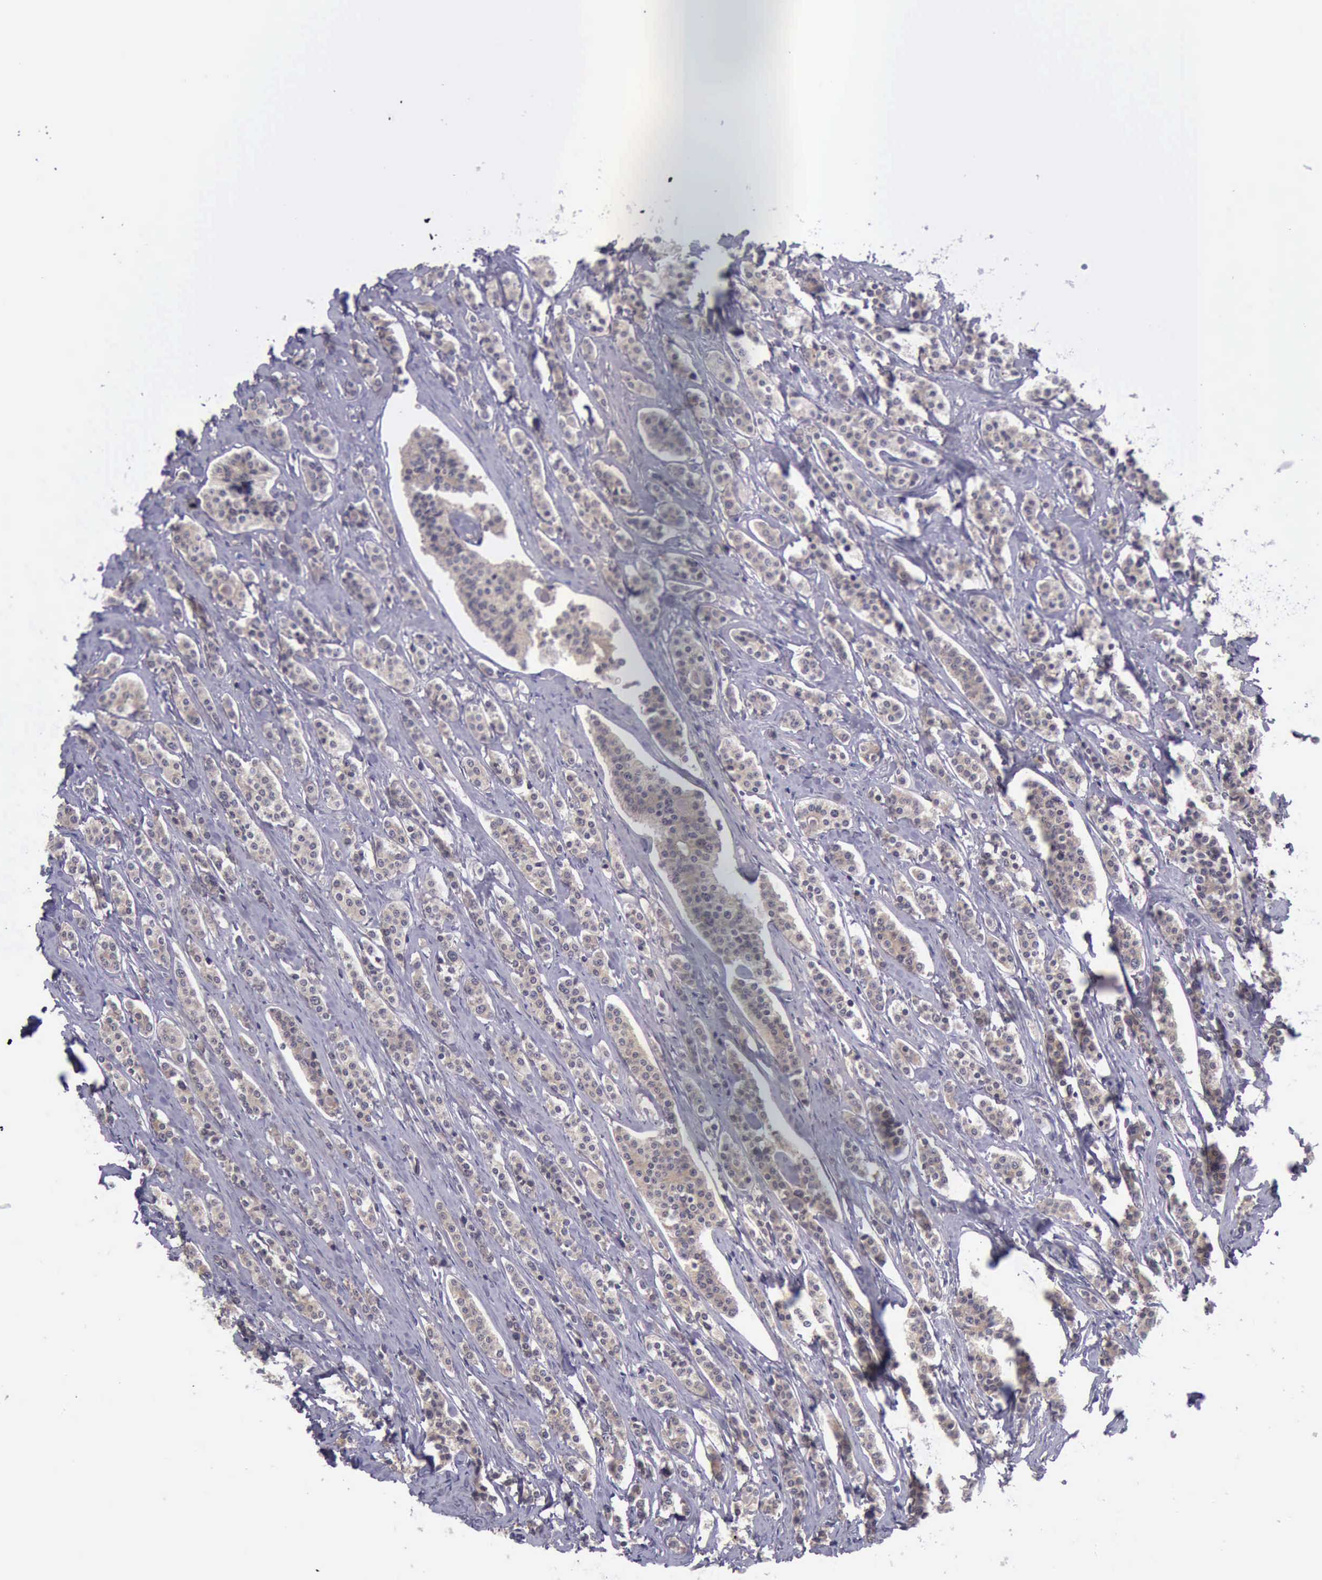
{"staining": {"intensity": "weak", "quantity": ">75%", "location": "cytoplasmic/membranous"}, "tissue": "carcinoid", "cell_type": "Tumor cells", "image_type": "cancer", "snomed": [{"axis": "morphology", "description": "Carcinoid, malignant, NOS"}, {"axis": "topography", "description": "Small intestine"}], "caption": "A photomicrograph of carcinoid stained for a protein exhibits weak cytoplasmic/membranous brown staining in tumor cells. The protein is stained brown, and the nuclei are stained in blue (DAB (3,3'-diaminobenzidine) IHC with brightfield microscopy, high magnification).", "gene": "ARNT2", "patient": {"sex": "male", "age": 63}}